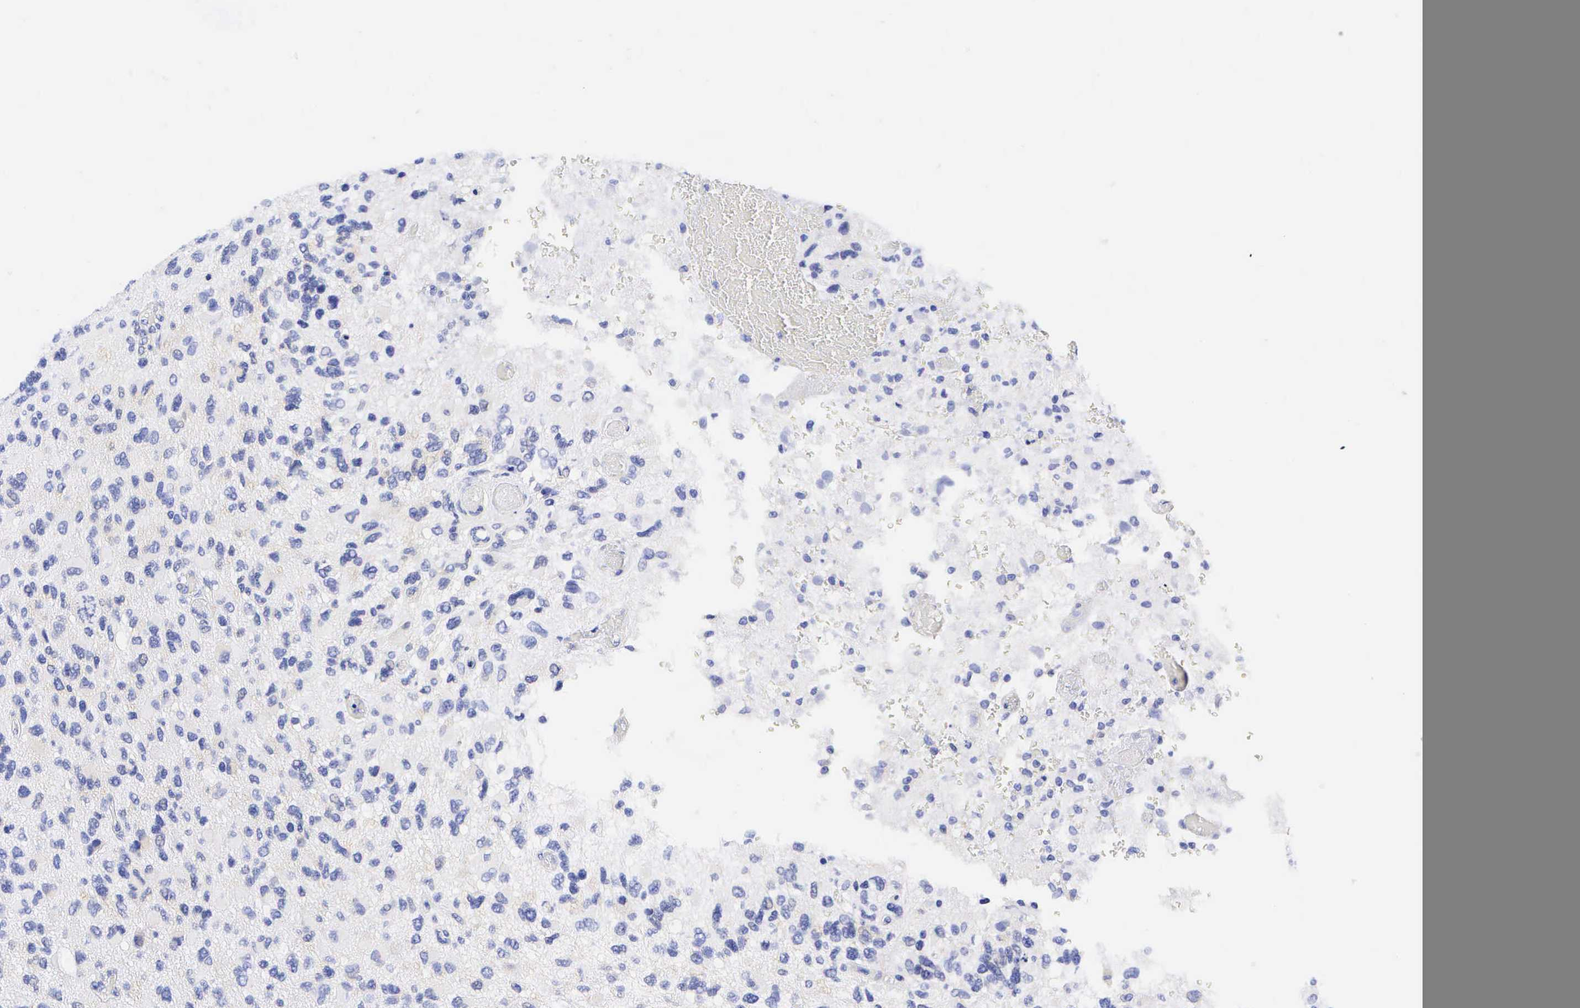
{"staining": {"intensity": "negative", "quantity": "none", "location": "none"}, "tissue": "glioma", "cell_type": "Tumor cells", "image_type": "cancer", "snomed": [{"axis": "morphology", "description": "Glioma, malignant, High grade"}, {"axis": "topography", "description": "Brain"}], "caption": "Immunohistochemistry (IHC) of malignant glioma (high-grade) shows no staining in tumor cells.", "gene": "CD3E", "patient": {"sex": "male", "age": 69}}